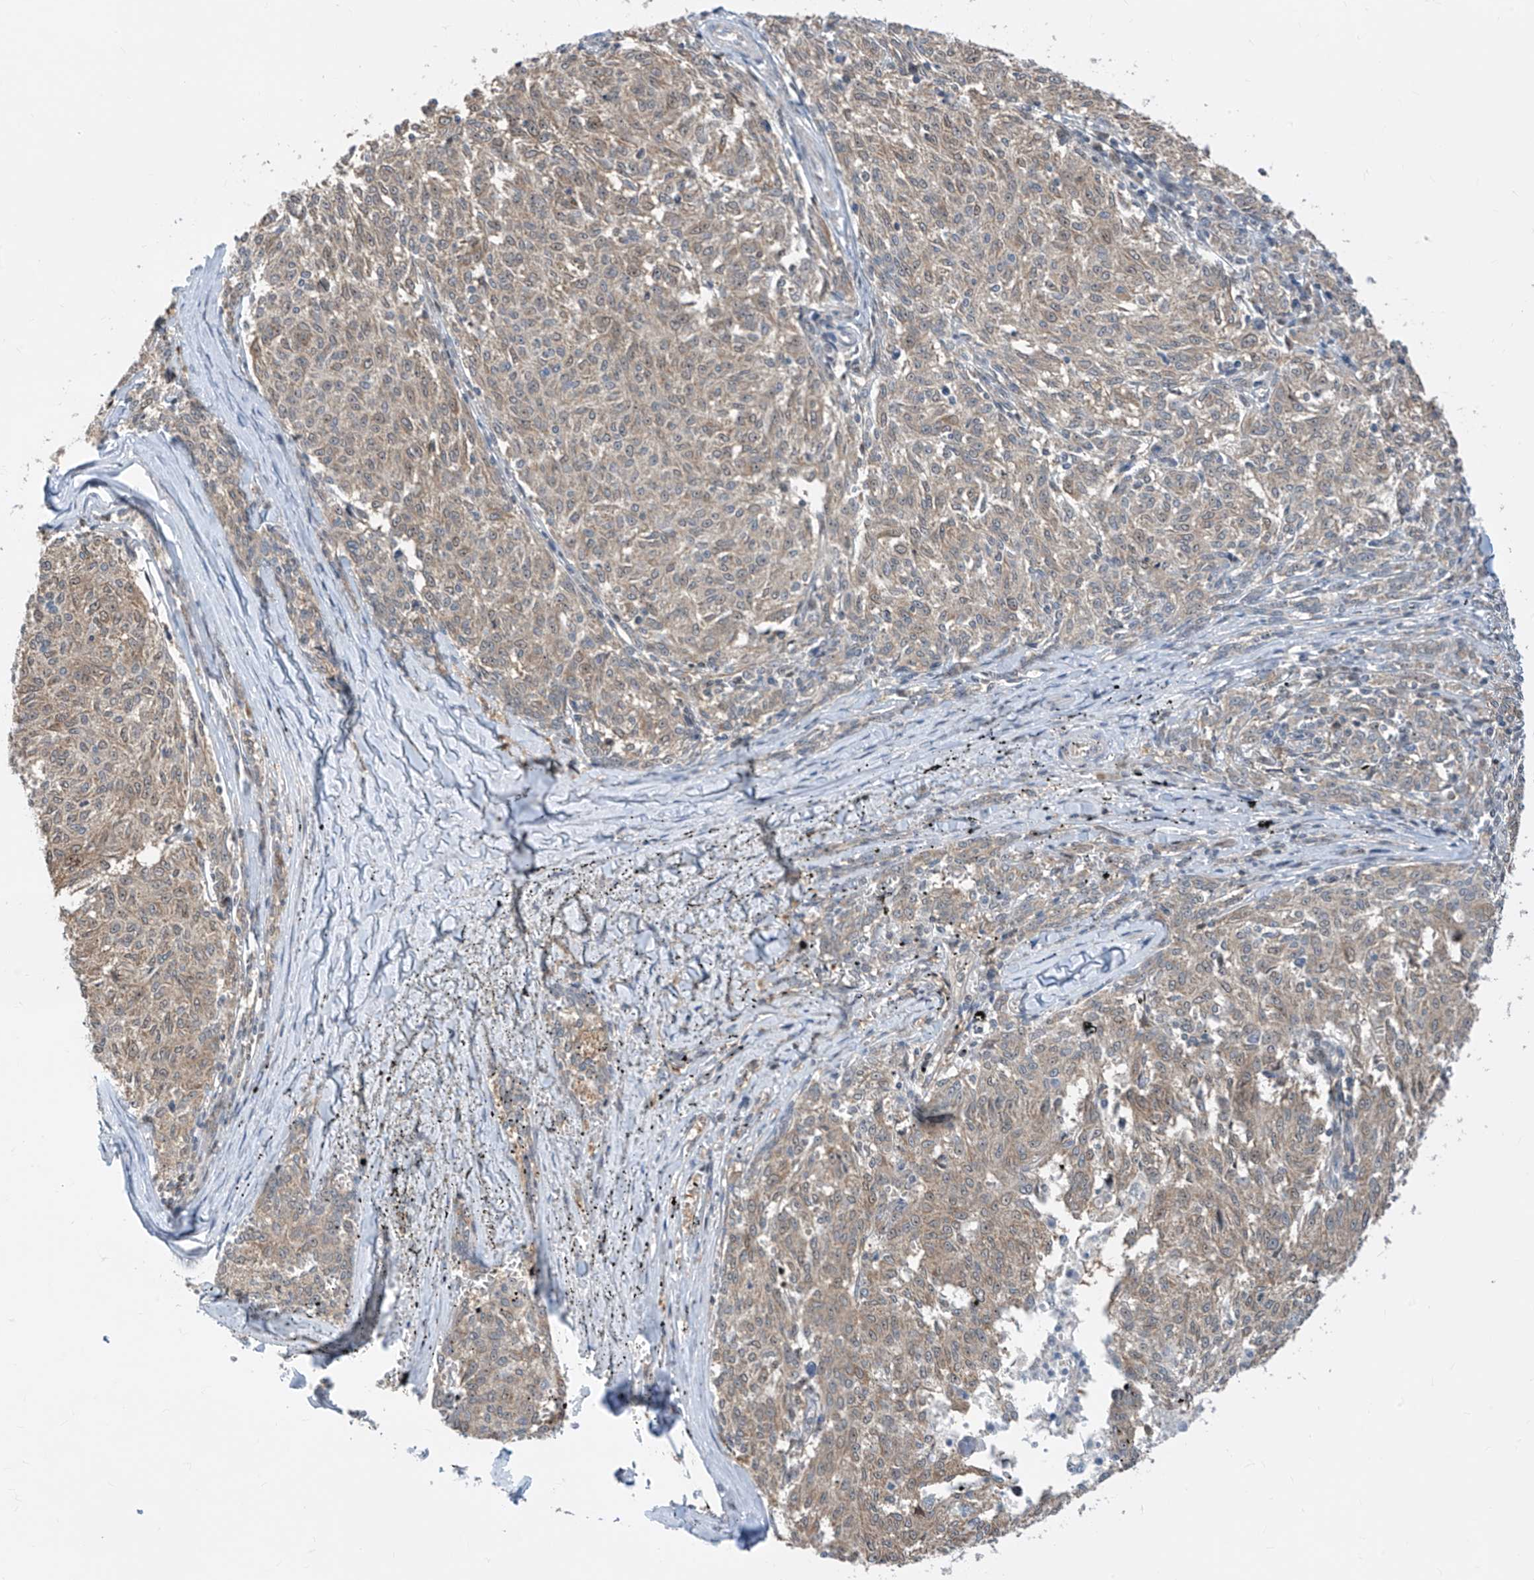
{"staining": {"intensity": "weak", "quantity": ">75%", "location": "cytoplasmic/membranous"}, "tissue": "melanoma", "cell_type": "Tumor cells", "image_type": "cancer", "snomed": [{"axis": "morphology", "description": "Malignant melanoma, NOS"}, {"axis": "topography", "description": "Skin"}], "caption": "Immunohistochemical staining of human melanoma shows low levels of weak cytoplasmic/membranous expression in approximately >75% of tumor cells.", "gene": "TTC38", "patient": {"sex": "female", "age": 72}}